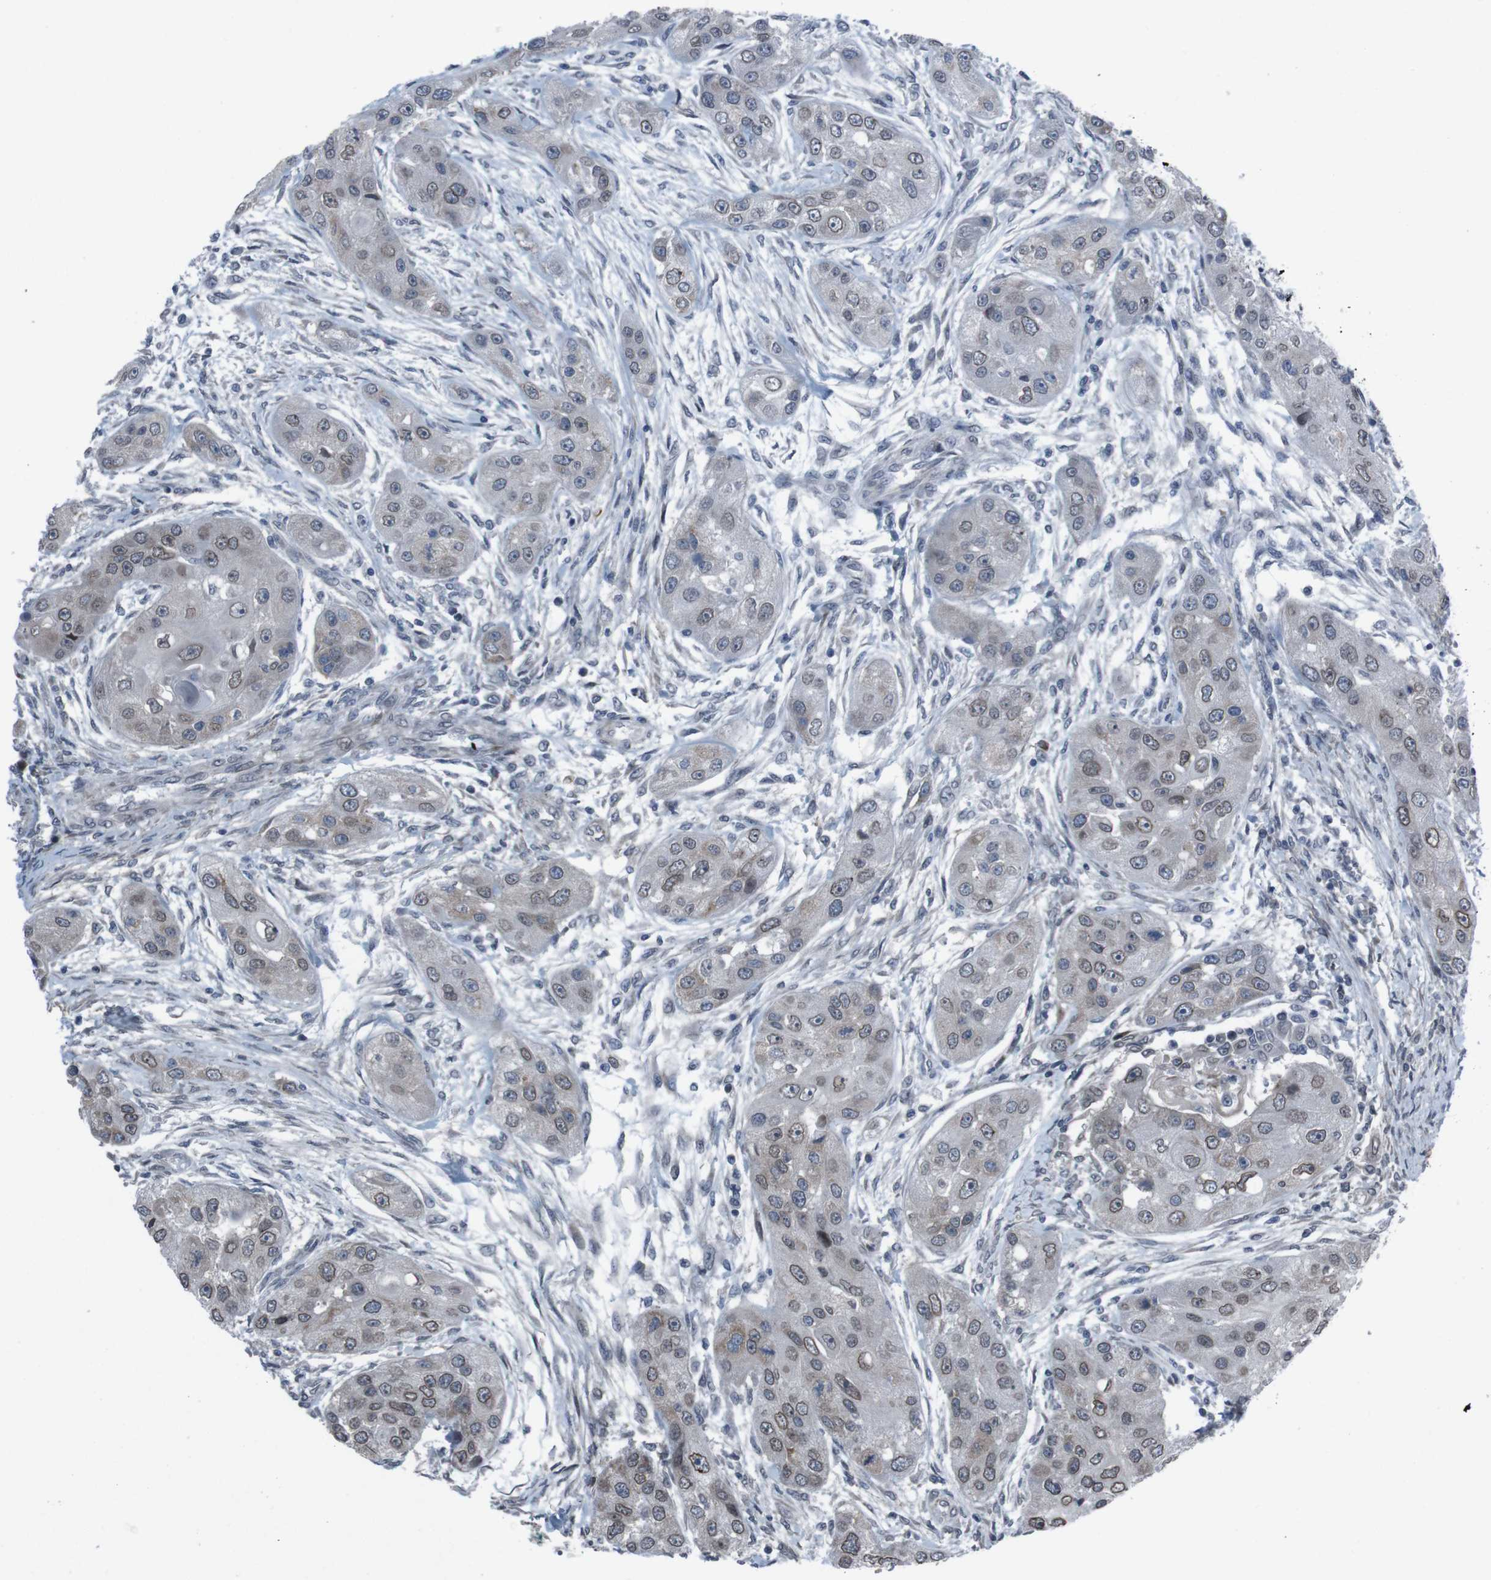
{"staining": {"intensity": "weak", "quantity": ">75%", "location": "cytoplasmic/membranous,nuclear"}, "tissue": "head and neck cancer", "cell_type": "Tumor cells", "image_type": "cancer", "snomed": [{"axis": "morphology", "description": "Normal tissue, NOS"}, {"axis": "morphology", "description": "Squamous cell carcinoma, NOS"}, {"axis": "topography", "description": "Skeletal muscle"}, {"axis": "topography", "description": "Head-Neck"}], "caption": "The micrograph demonstrates staining of head and neck cancer (squamous cell carcinoma), revealing weak cytoplasmic/membranous and nuclear protein staining (brown color) within tumor cells. The protein is shown in brown color, while the nuclei are stained blue.", "gene": "SS18L1", "patient": {"sex": "male", "age": 51}}